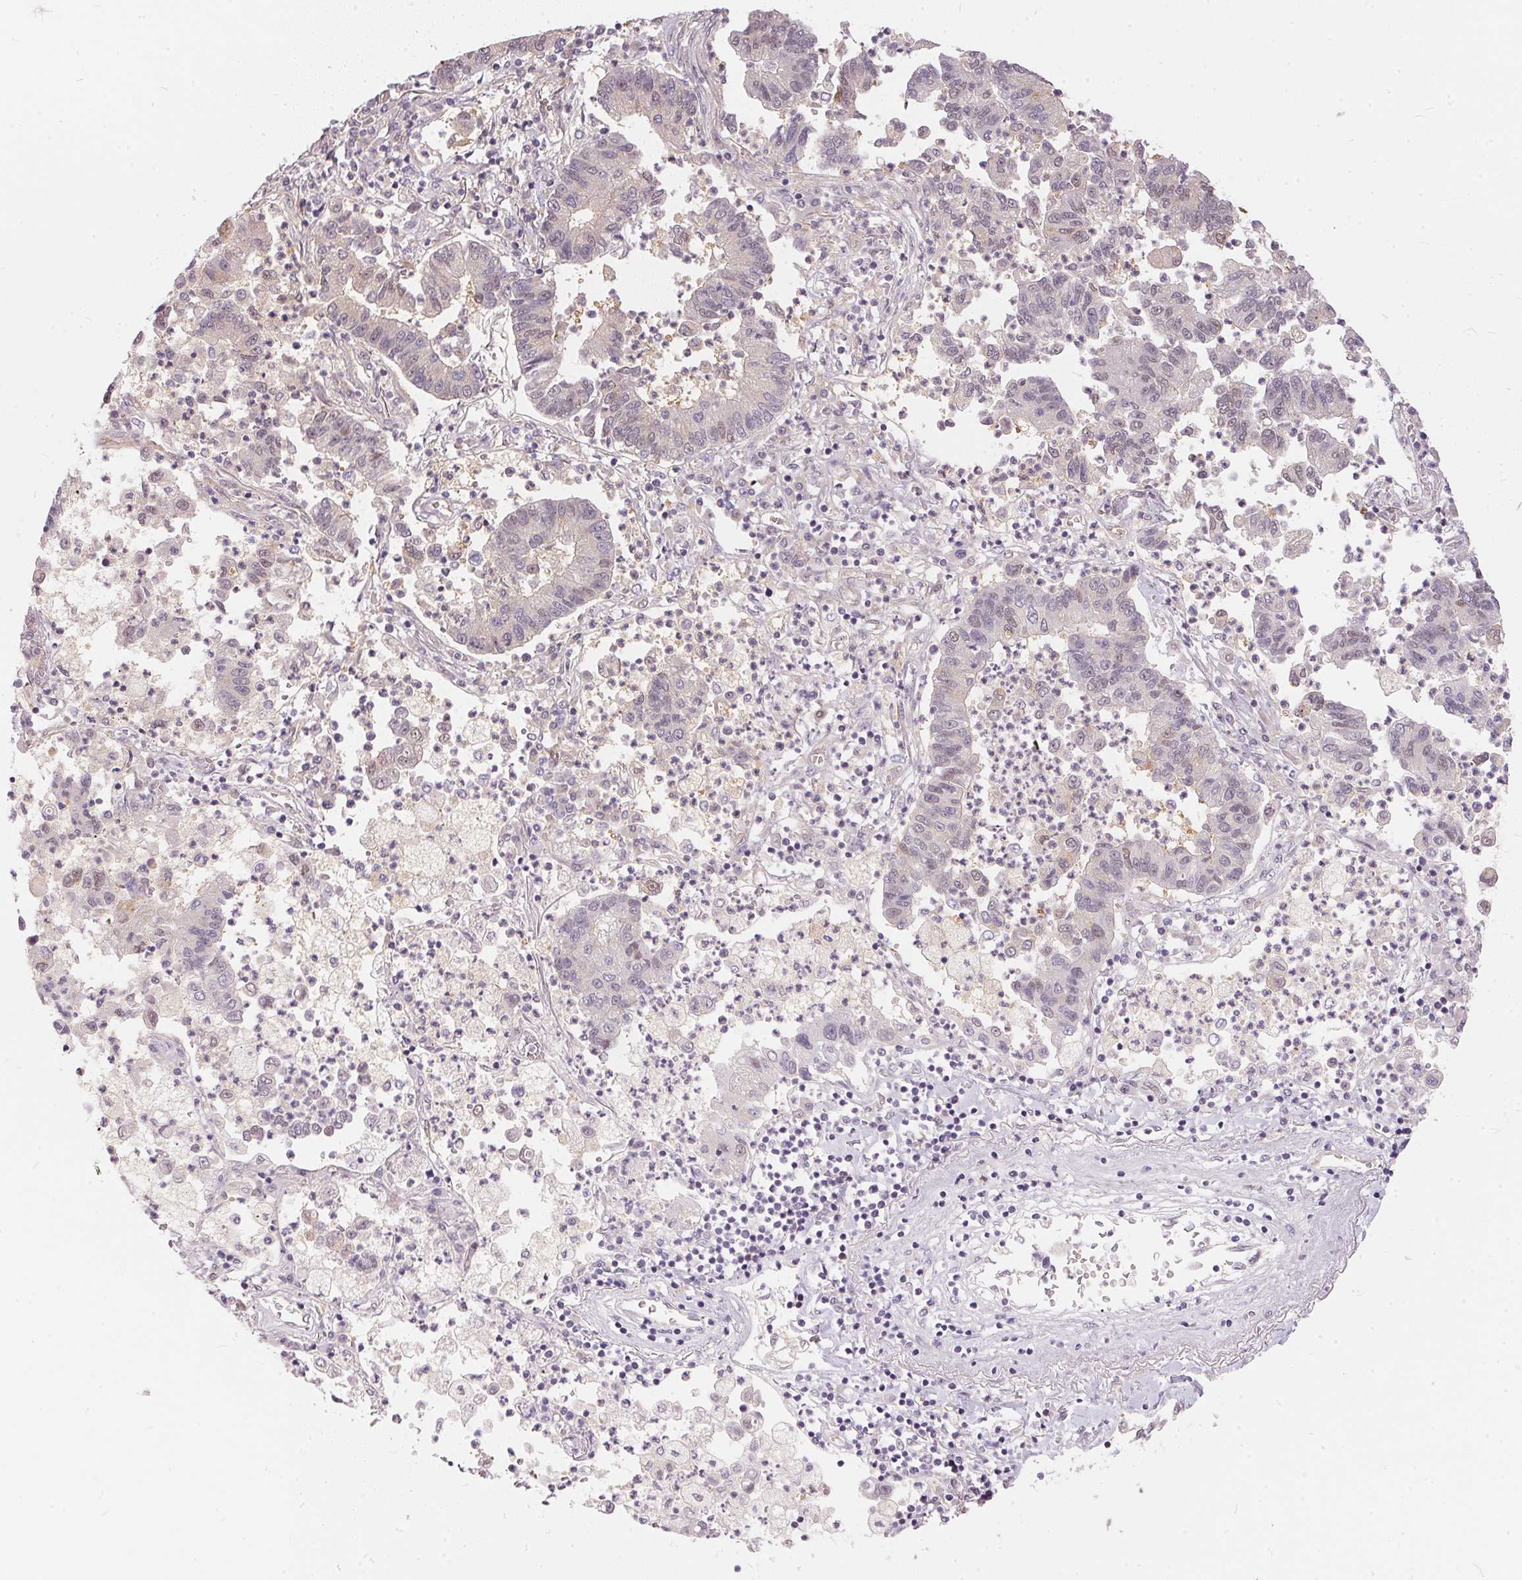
{"staining": {"intensity": "negative", "quantity": "none", "location": "none"}, "tissue": "lung cancer", "cell_type": "Tumor cells", "image_type": "cancer", "snomed": [{"axis": "morphology", "description": "Adenocarcinoma, NOS"}, {"axis": "topography", "description": "Lung"}], "caption": "Tumor cells show no significant expression in lung cancer (adenocarcinoma).", "gene": "BLMH", "patient": {"sex": "female", "age": 57}}